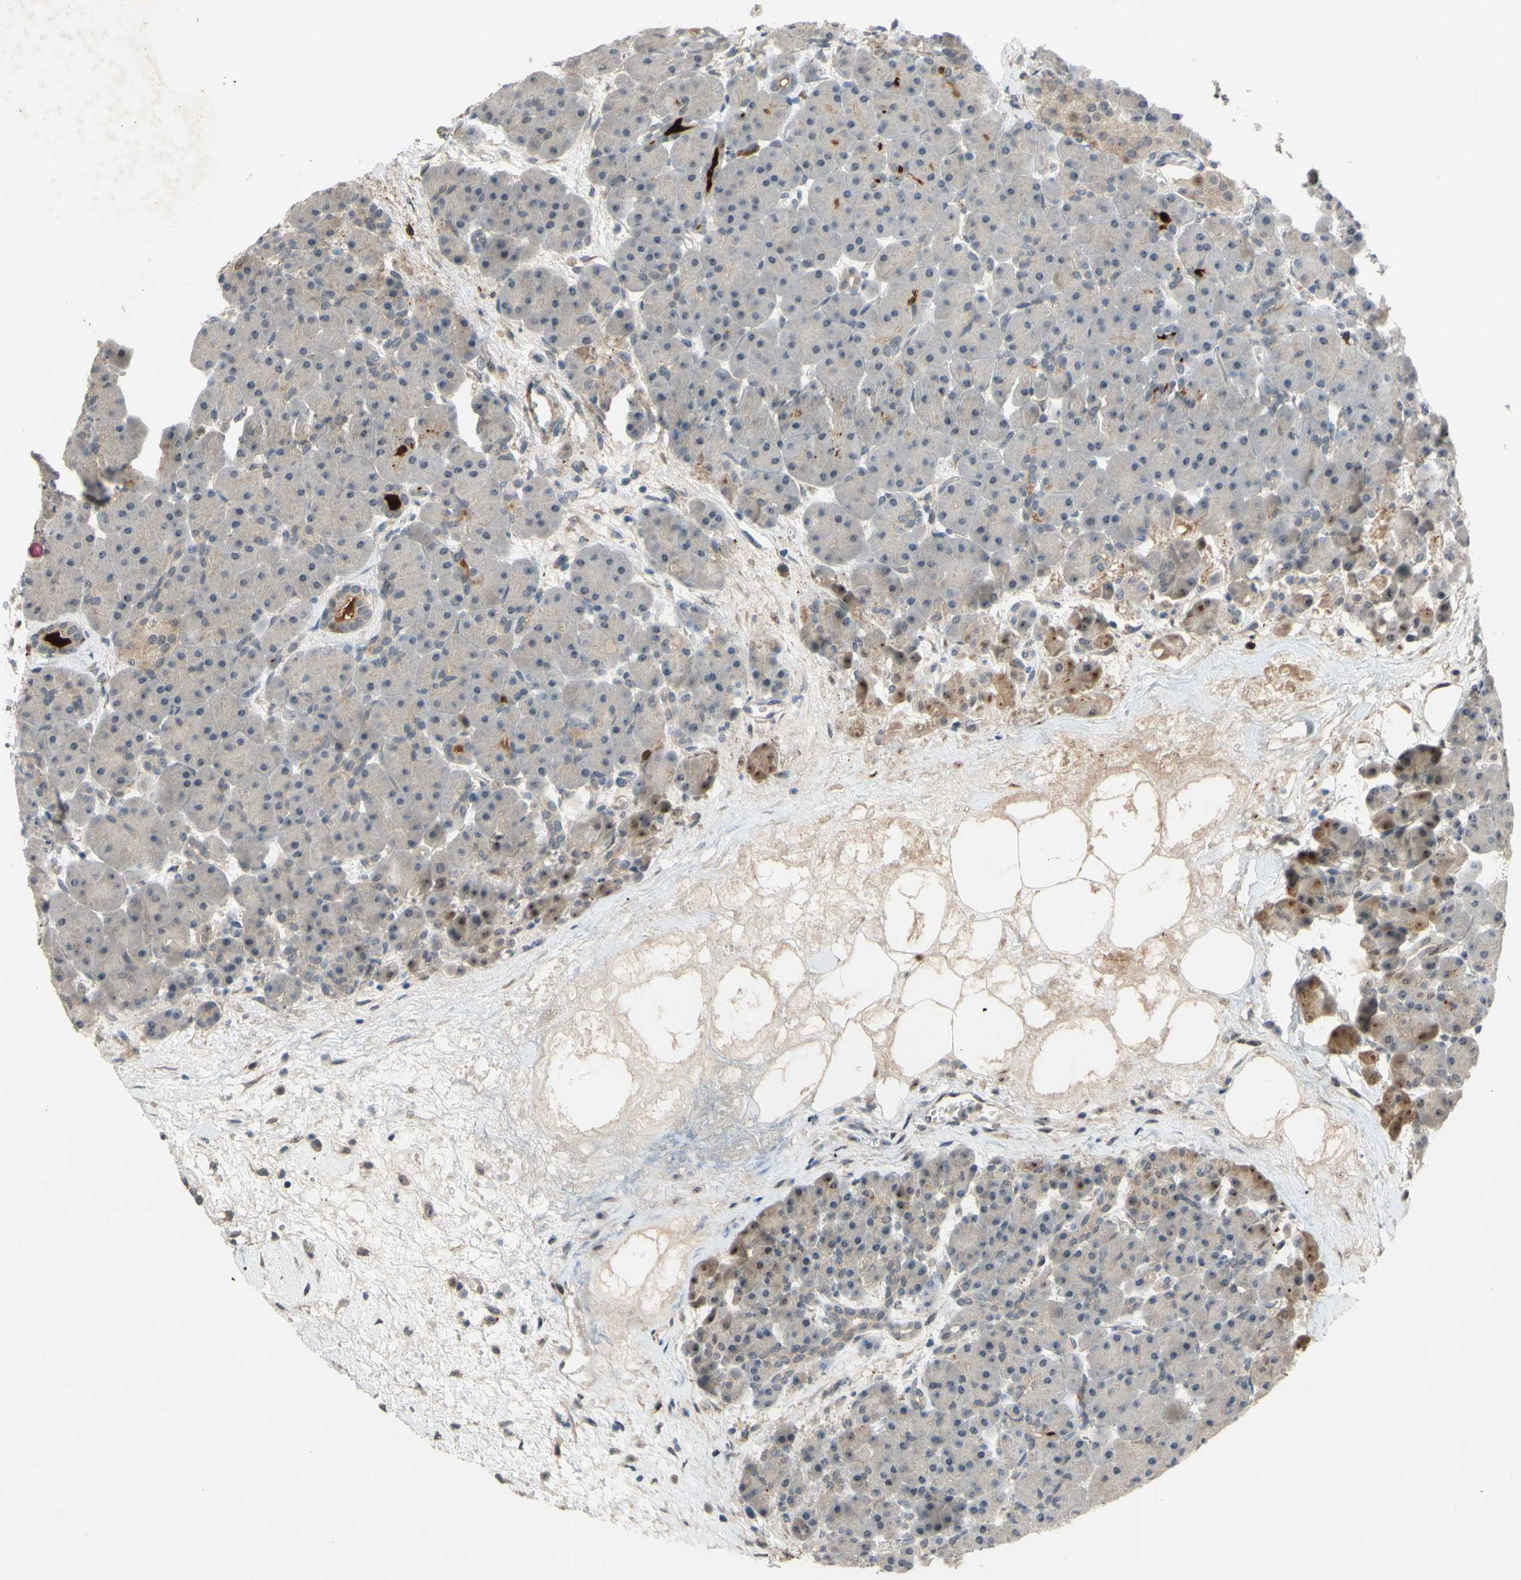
{"staining": {"intensity": "weak", "quantity": ">75%", "location": "cytoplasmic/membranous,nuclear"}, "tissue": "pancreas", "cell_type": "Exocrine glandular cells", "image_type": "normal", "snomed": [{"axis": "morphology", "description": "Normal tissue, NOS"}, {"axis": "topography", "description": "Pancreas"}], "caption": "DAB immunohistochemical staining of normal pancreas reveals weak cytoplasmic/membranous,nuclear protein expression in approximately >75% of exocrine glandular cells.", "gene": "ALK", "patient": {"sex": "male", "age": 66}}